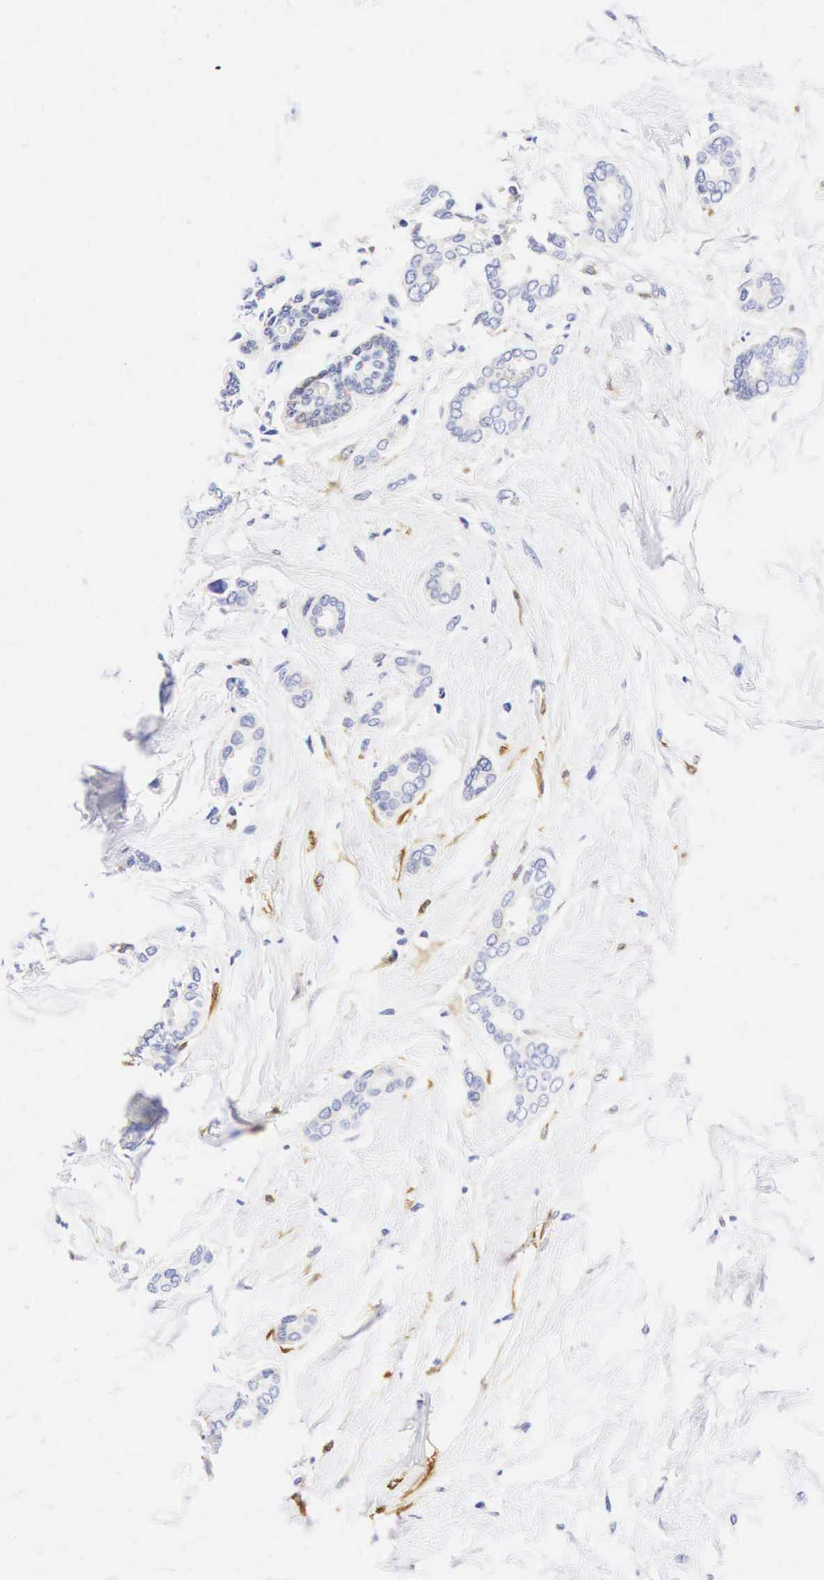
{"staining": {"intensity": "weak", "quantity": "<25%", "location": "cytoplasmic/membranous"}, "tissue": "breast cancer", "cell_type": "Tumor cells", "image_type": "cancer", "snomed": [{"axis": "morphology", "description": "Duct carcinoma"}, {"axis": "topography", "description": "Breast"}], "caption": "Tumor cells are negative for protein expression in human invasive ductal carcinoma (breast).", "gene": "CNN1", "patient": {"sex": "female", "age": 50}}